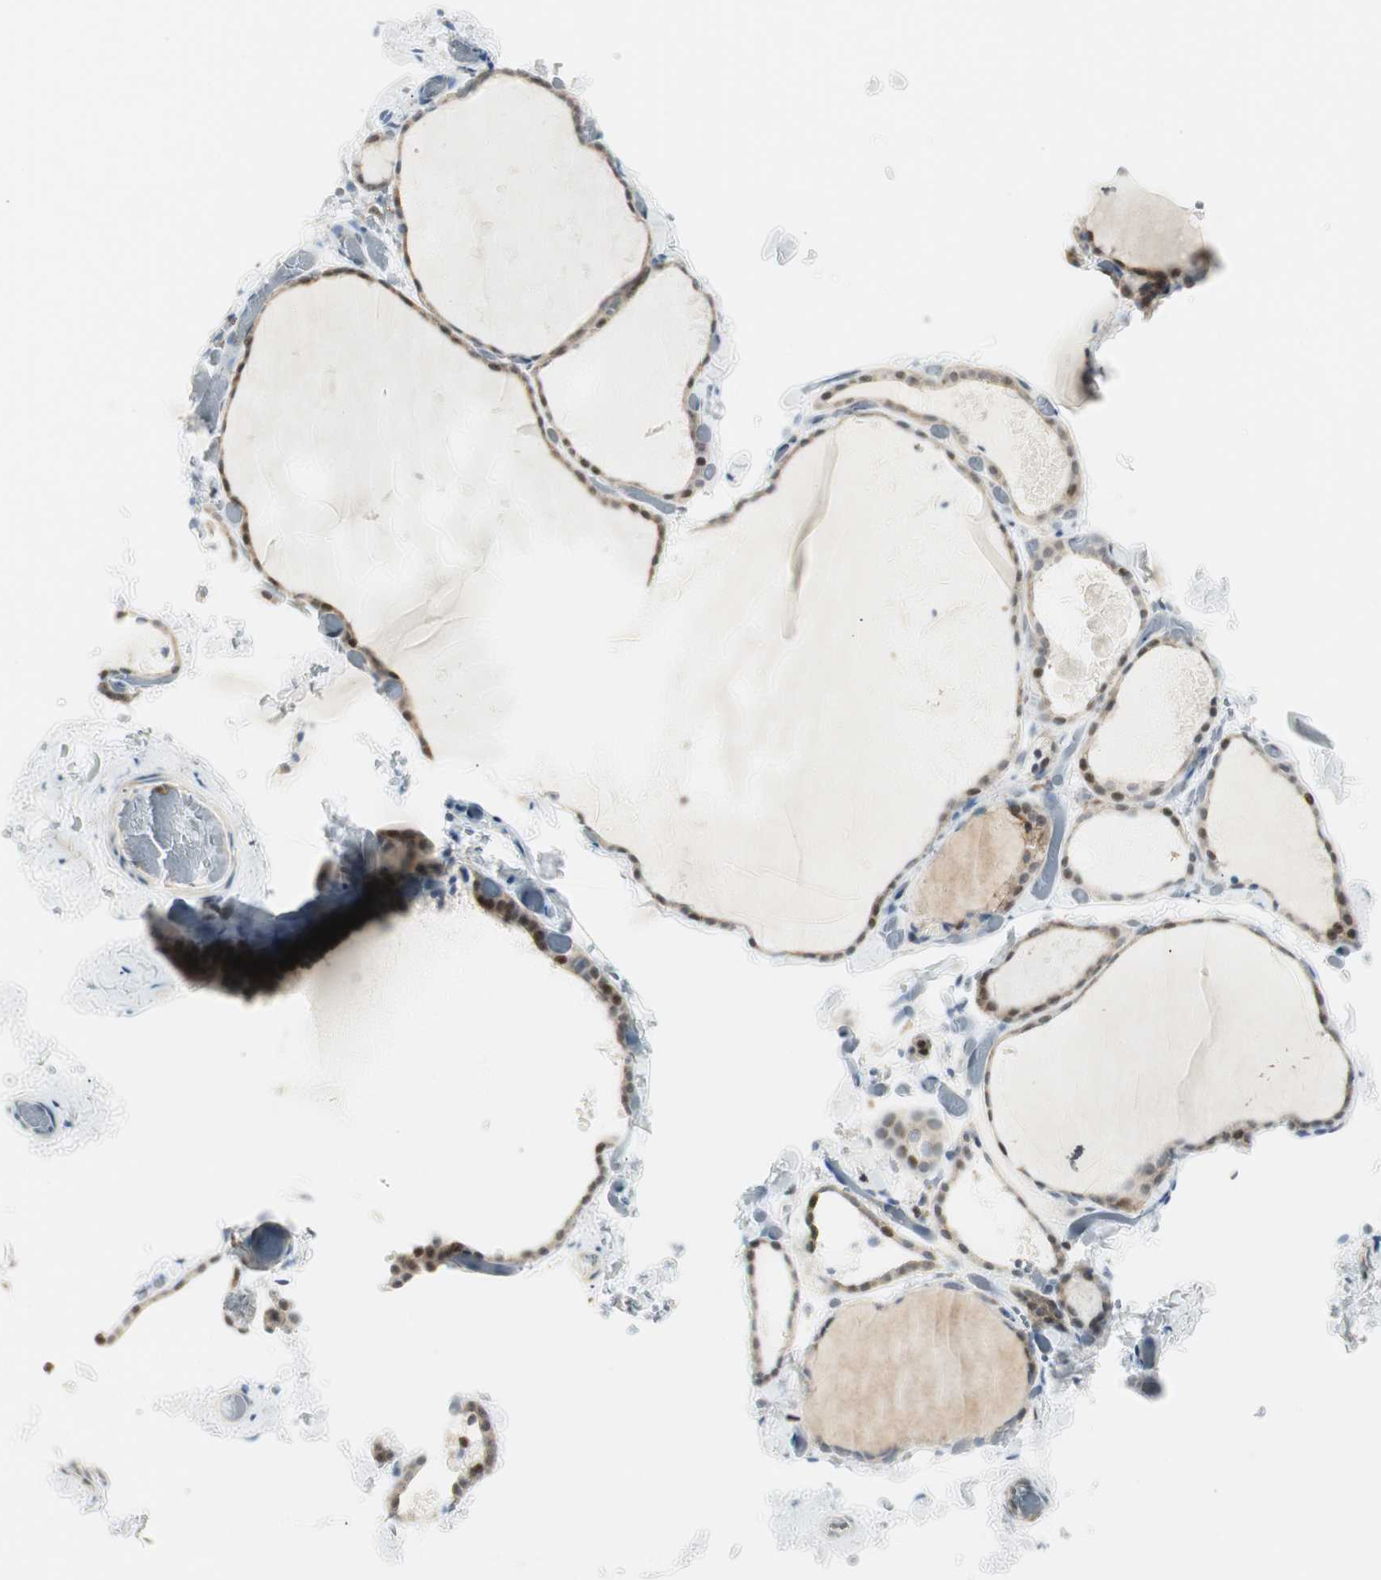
{"staining": {"intensity": "moderate", "quantity": ">75%", "location": "cytoplasmic/membranous"}, "tissue": "thyroid gland", "cell_type": "Glandular cells", "image_type": "normal", "snomed": [{"axis": "morphology", "description": "Normal tissue, NOS"}, {"axis": "topography", "description": "Thyroid gland"}], "caption": "Immunohistochemistry (IHC) image of unremarkable thyroid gland stained for a protein (brown), which exhibits medium levels of moderate cytoplasmic/membranous staining in approximately >75% of glandular cells.", "gene": "PPP1CA", "patient": {"sex": "female", "age": 22}}